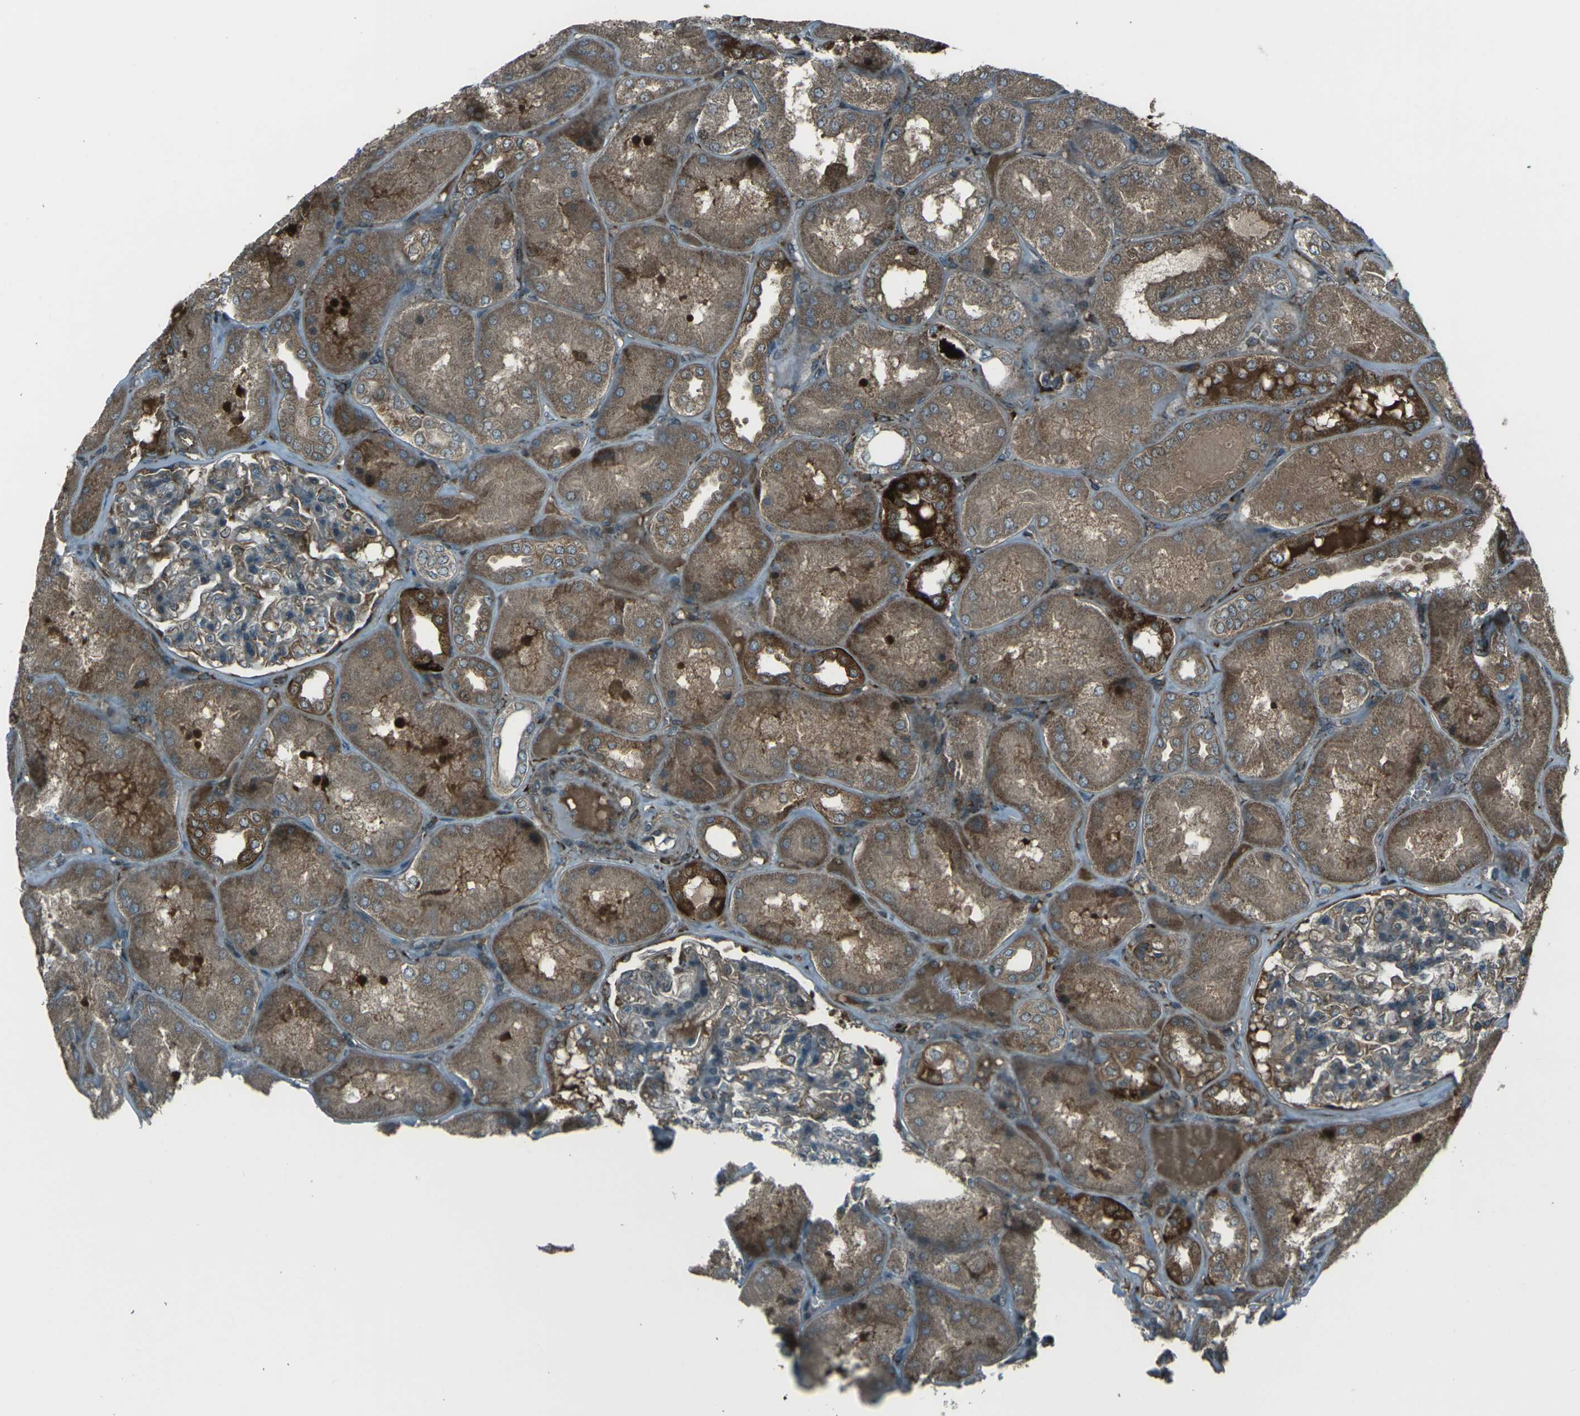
{"staining": {"intensity": "moderate", "quantity": "25%-75%", "location": "cytoplasmic/membranous"}, "tissue": "kidney", "cell_type": "Cells in glomeruli", "image_type": "normal", "snomed": [{"axis": "morphology", "description": "Normal tissue, NOS"}, {"axis": "topography", "description": "Kidney"}], "caption": "Kidney stained with DAB (3,3'-diaminobenzidine) immunohistochemistry exhibits medium levels of moderate cytoplasmic/membranous positivity in about 25%-75% of cells in glomeruli.", "gene": "LSMEM1", "patient": {"sex": "female", "age": 56}}